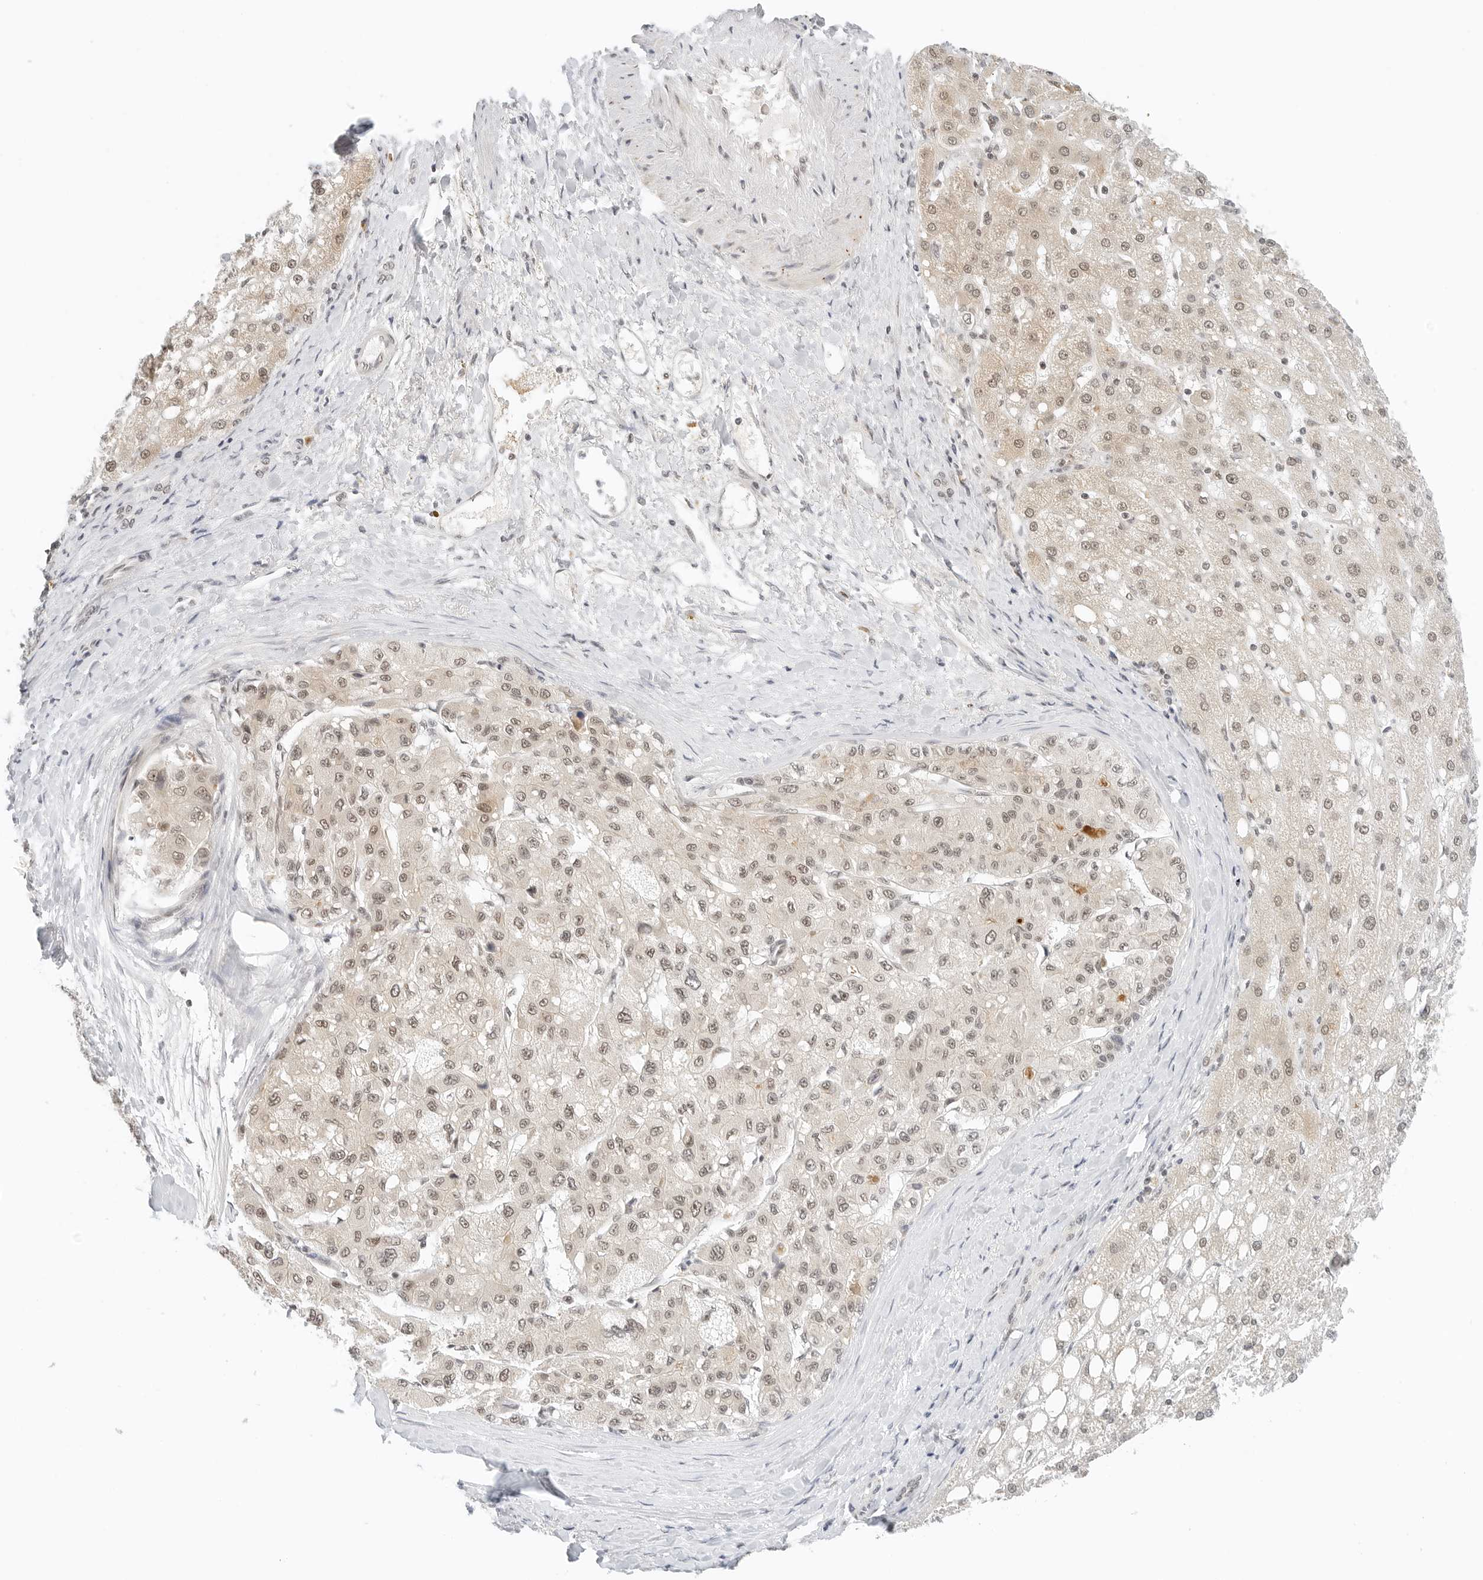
{"staining": {"intensity": "weak", "quantity": "25%-75%", "location": "cytoplasmic/membranous,nuclear"}, "tissue": "liver cancer", "cell_type": "Tumor cells", "image_type": "cancer", "snomed": [{"axis": "morphology", "description": "Carcinoma, Hepatocellular, NOS"}, {"axis": "topography", "description": "Liver"}], "caption": "Protein expression by immunohistochemistry displays weak cytoplasmic/membranous and nuclear staining in about 25%-75% of tumor cells in liver hepatocellular carcinoma. (DAB = brown stain, brightfield microscopy at high magnification).", "gene": "NEO1", "patient": {"sex": "male", "age": 80}}